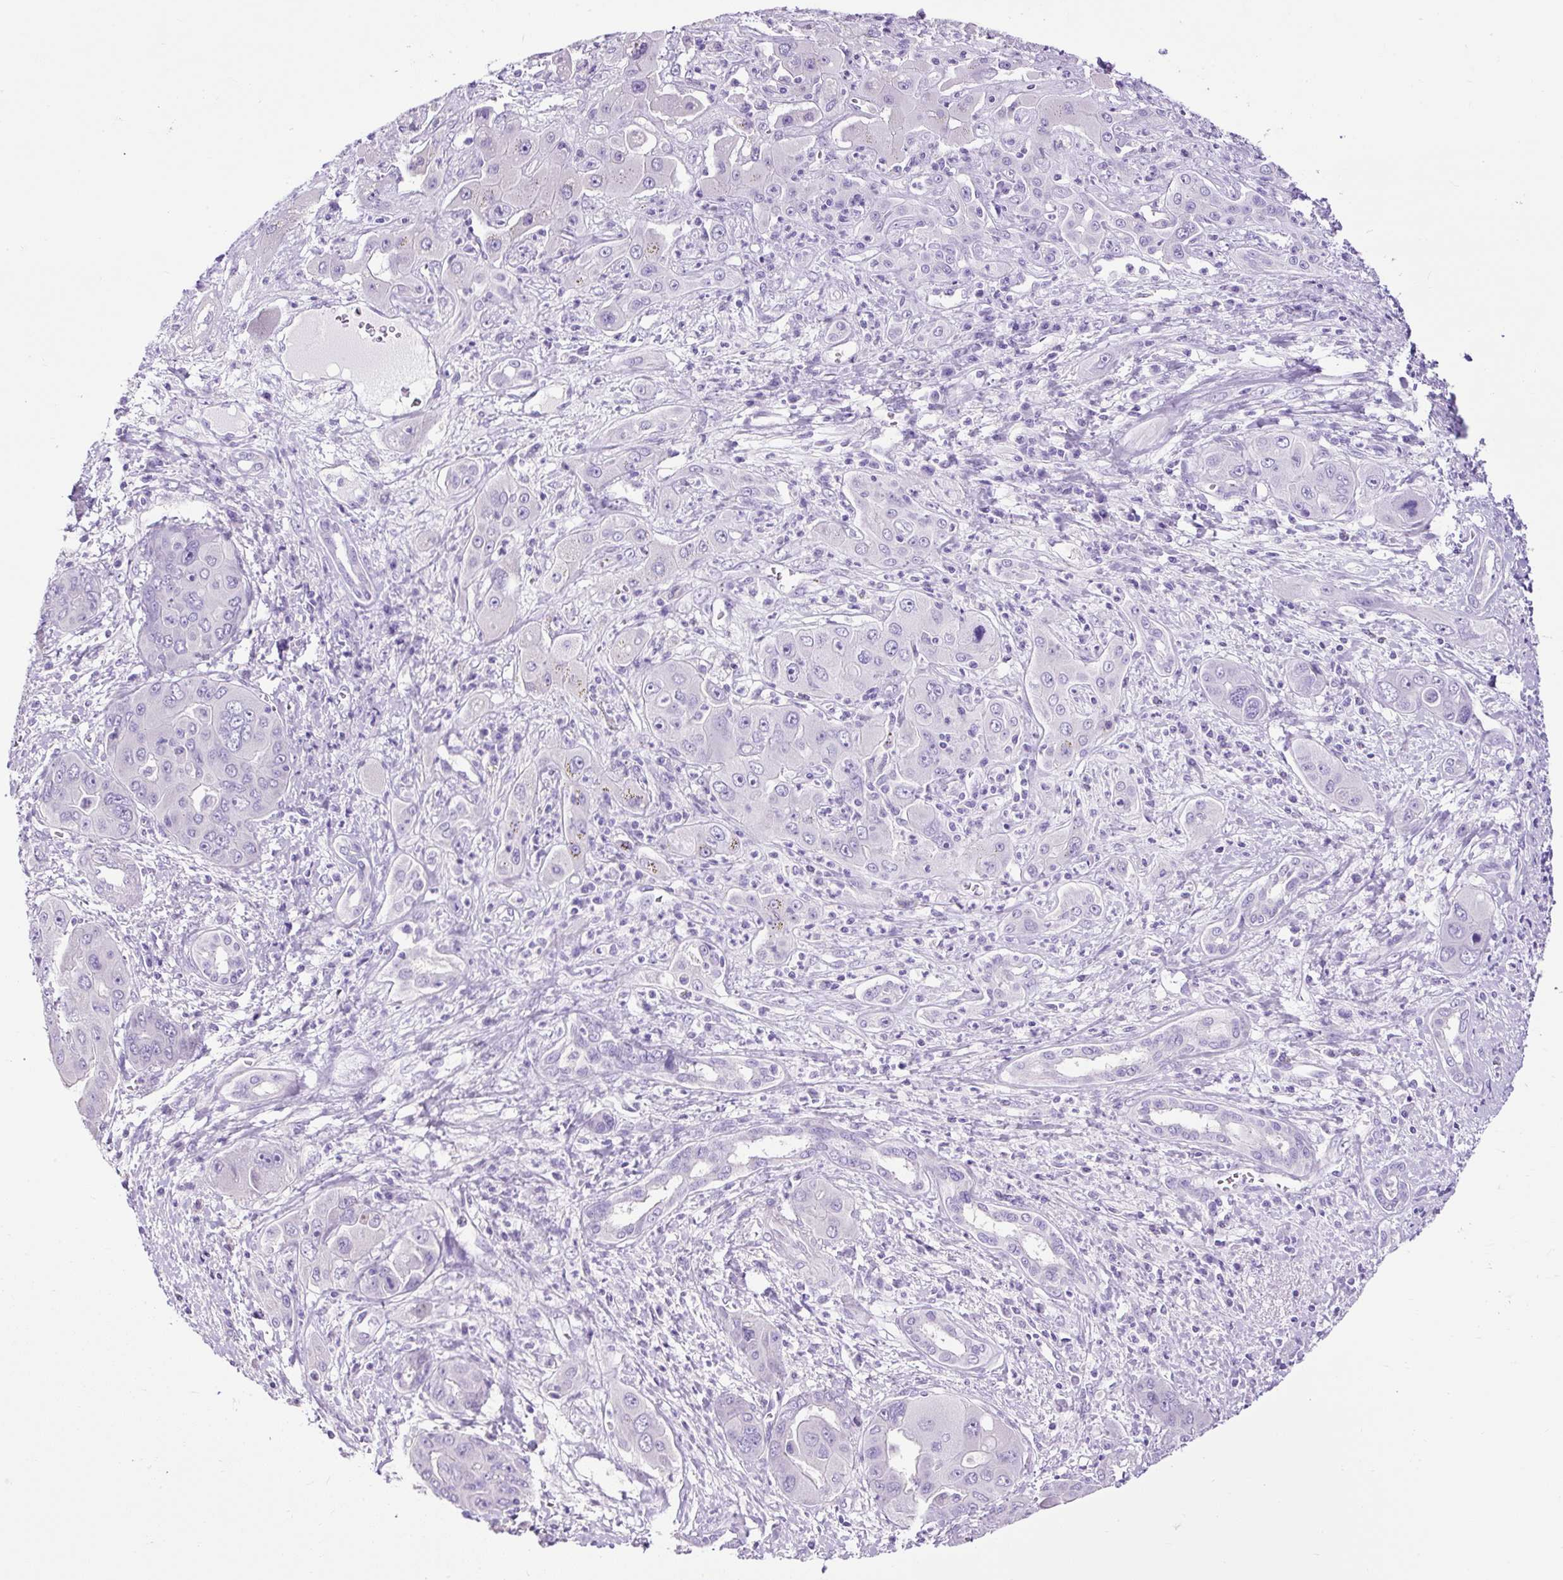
{"staining": {"intensity": "negative", "quantity": "none", "location": "none"}, "tissue": "liver cancer", "cell_type": "Tumor cells", "image_type": "cancer", "snomed": [{"axis": "morphology", "description": "Cholangiocarcinoma"}, {"axis": "topography", "description": "Liver"}], "caption": "High magnification brightfield microscopy of liver cancer stained with DAB (brown) and counterstained with hematoxylin (blue): tumor cells show no significant staining.", "gene": "PDIA2", "patient": {"sex": "male", "age": 67}}